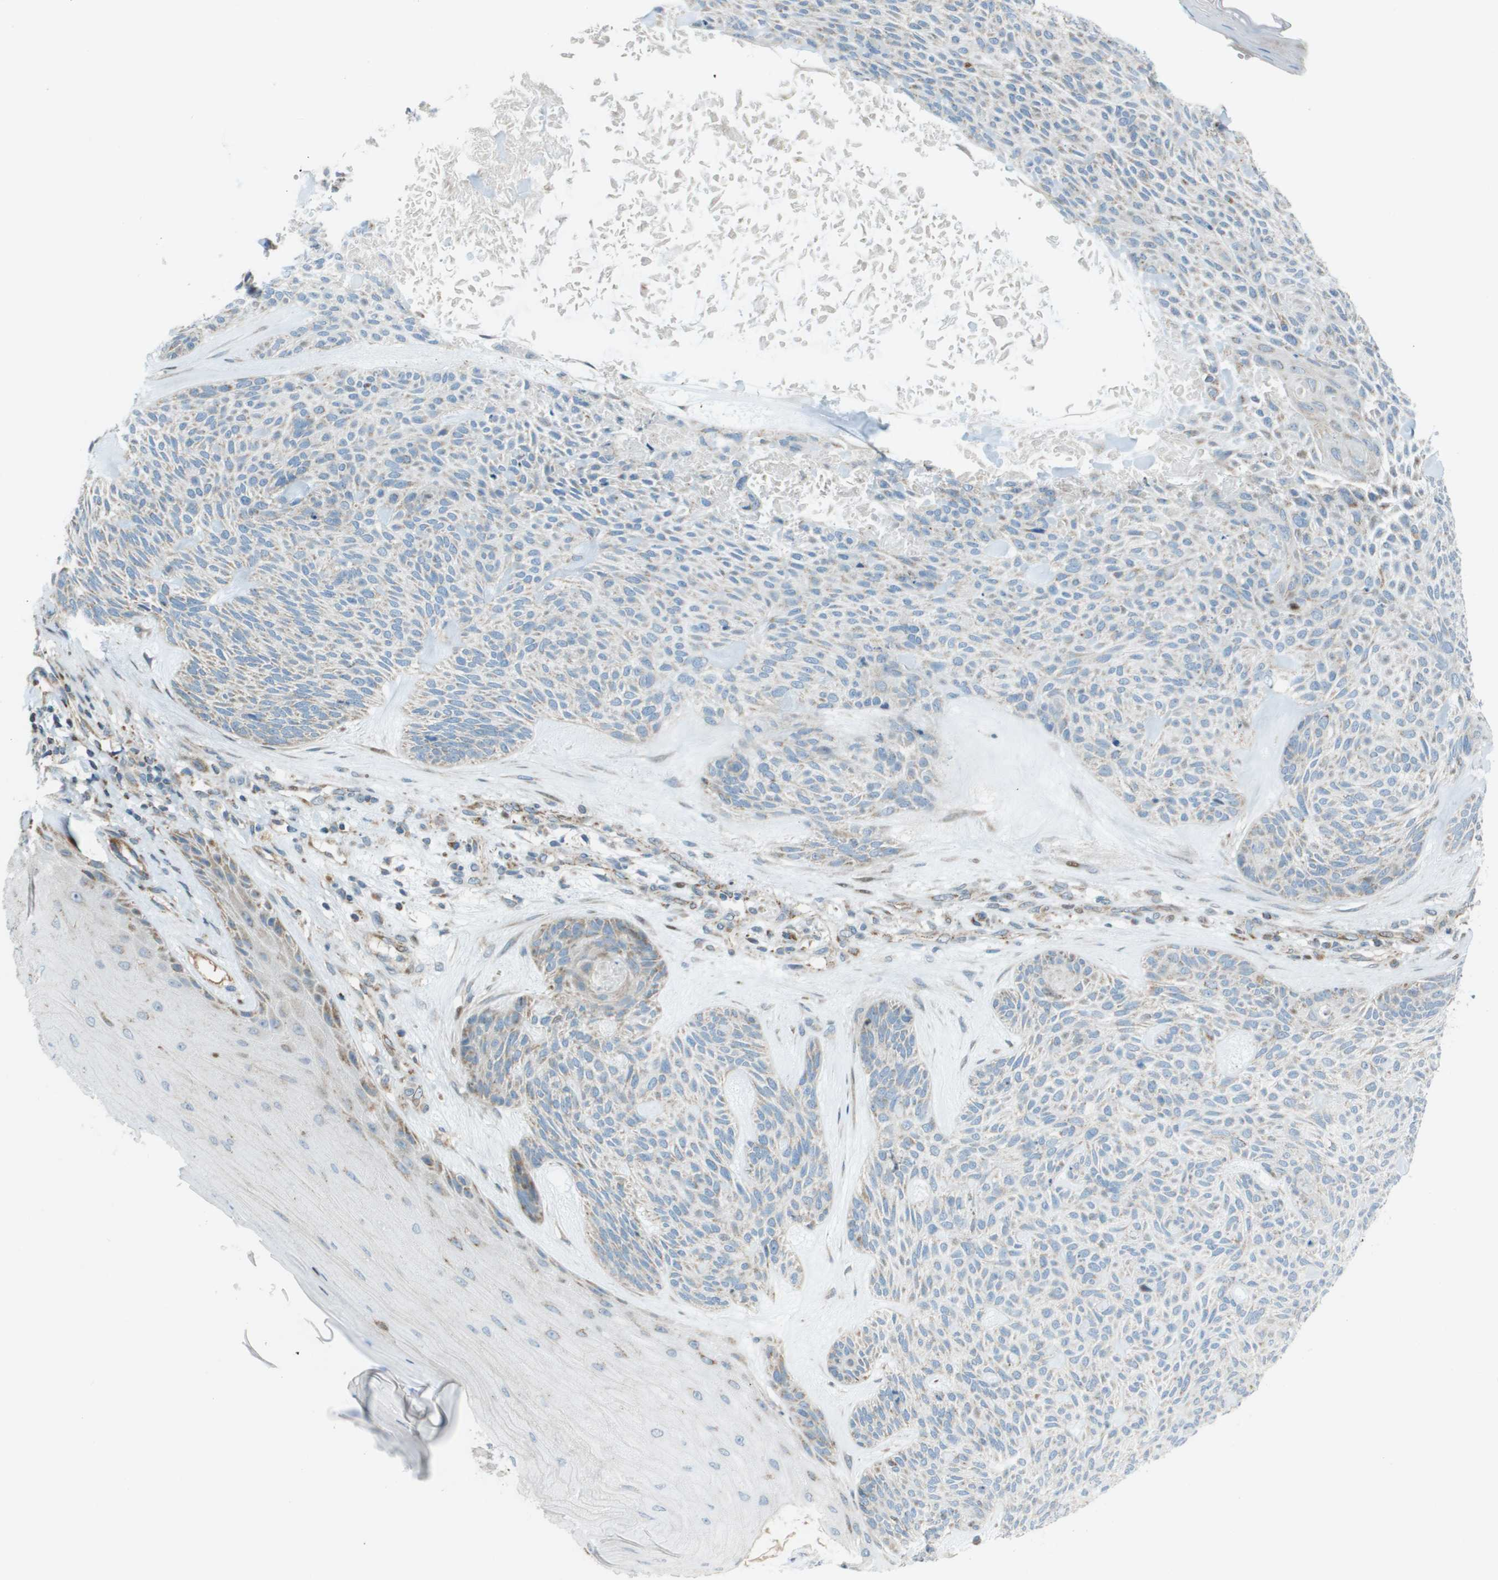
{"staining": {"intensity": "weak", "quantity": "<25%", "location": "cytoplasmic/membranous"}, "tissue": "skin cancer", "cell_type": "Tumor cells", "image_type": "cancer", "snomed": [{"axis": "morphology", "description": "Basal cell carcinoma"}, {"axis": "topography", "description": "Skin"}], "caption": "IHC of human skin cancer displays no positivity in tumor cells.", "gene": "MGAT3", "patient": {"sex": "male", "age": 55}}